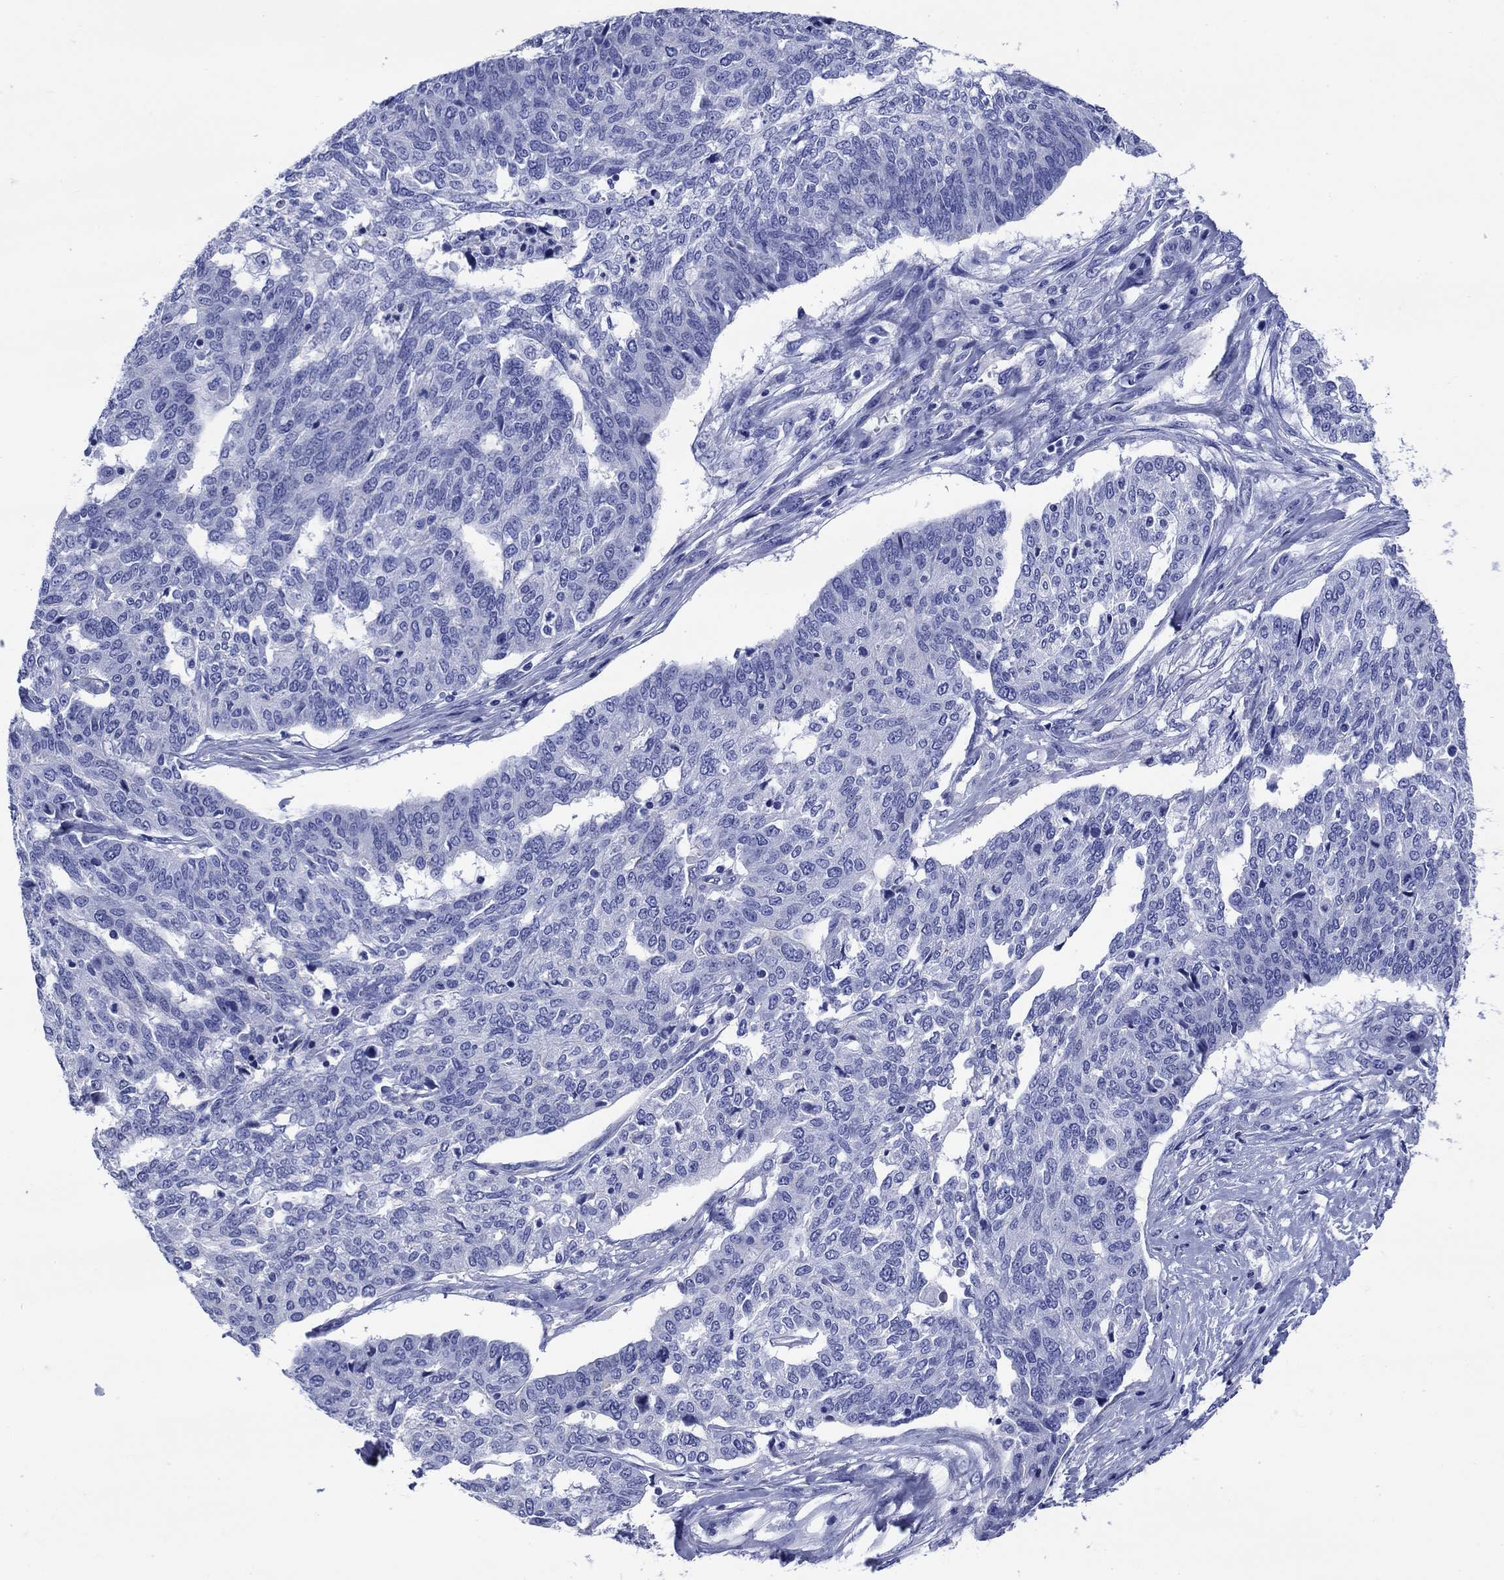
{"staining": {"intensity": "negative", "quantity": "none", "location": "none"}, "tissue": "ovarian cancer", "cell_type": "Tumor cells", "image_type": "cancer", "snomed": [{"axis": "morphology", "description": "Cystadenocarcinoma, serous, NOS"}, {"axis": "topography", "description": "Ovary"}], "caption": "Image shows no significant protein positivity in tumor cells of ovarian cancer.", "gene": "SLC1A2", "patient": {"sex": "female", "age": 67}}